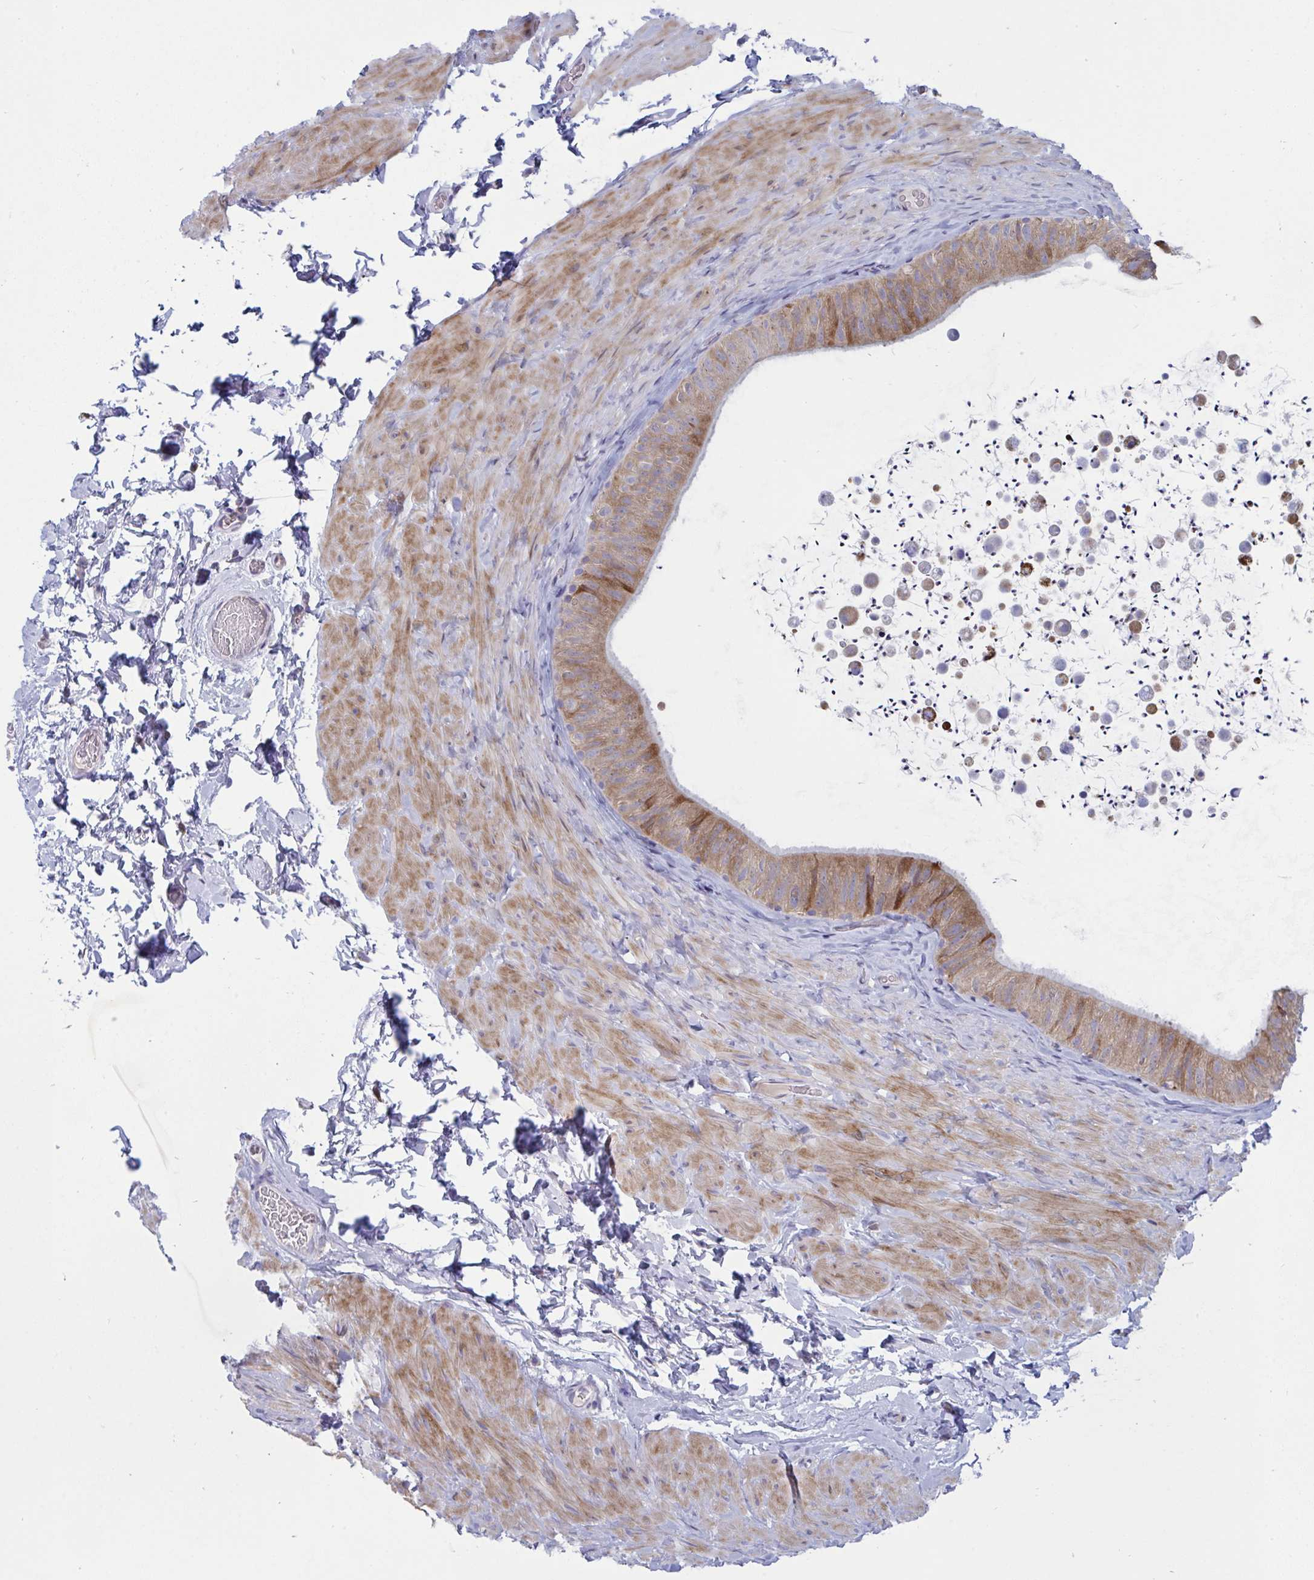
{"staining": {"intensity": "moderate", "quantity": "25%-75%", "location": "cytoplasmic/membranous"}, "tissue": "epididymis", "cell_type": "Glandular cells", "image_type": "normal", "snomed": [{"axis": "morphology", "description": "Normal tissue, NOS"}, {"axis": "topography", "description": "Epididymis, spermatic cord, NOS"}, {"axis": "topography", "description": "Epididymis"}], "caption": "Immunohistochemistry (IHC) image of unremarkable epididymis stained for a protein (brown), which exhibits medium levels of moderate cytoplasmic/membranous expression in approximately 25%-75% of glandular cells.", "gene": "MYMK", "patient": {"sex": "male", "age": 31}}